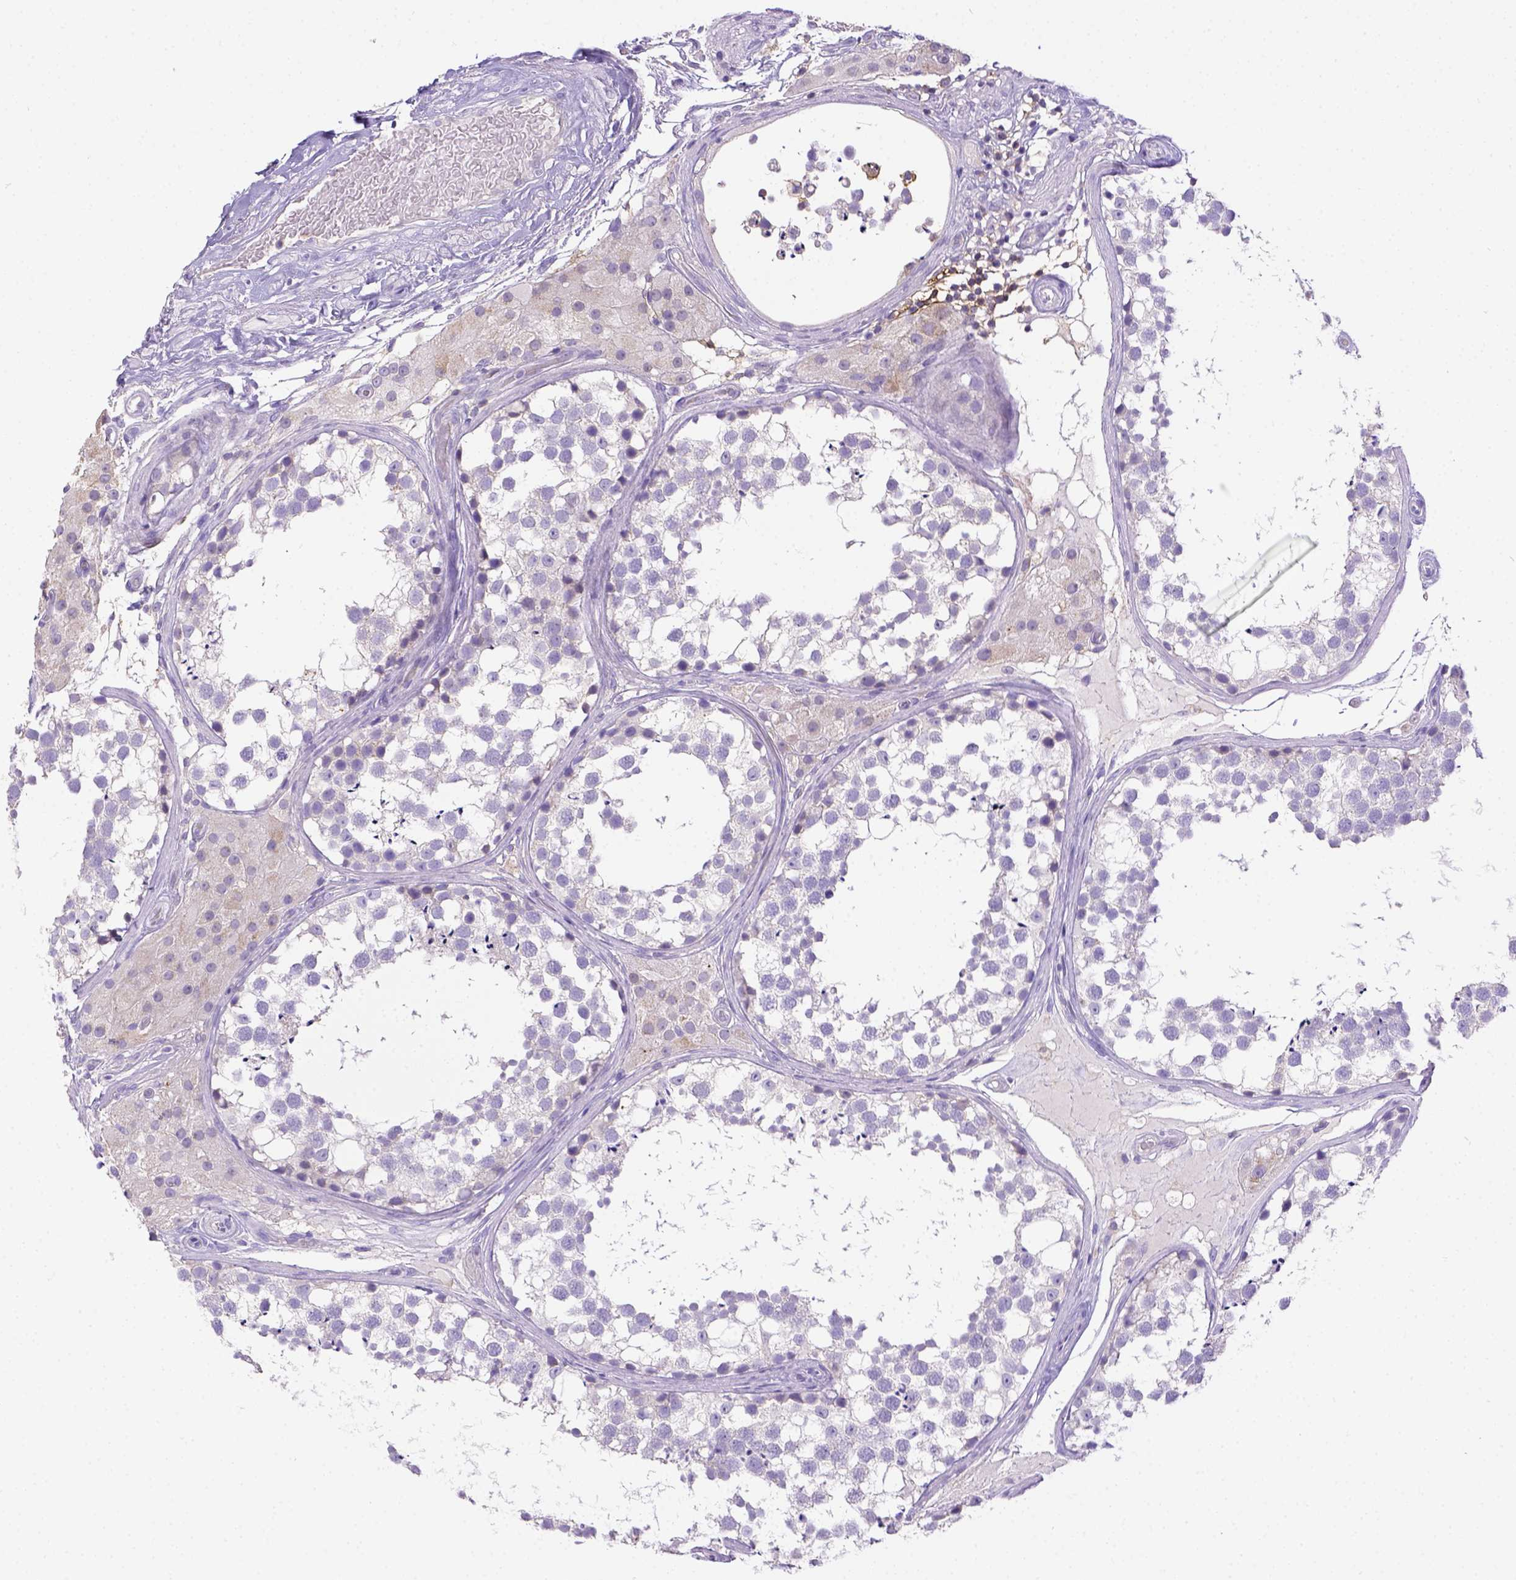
{"staining": {"intensity": "negative", "quantity": "none", "location": "none"}, "tissue": "testis", "cell_type": "Cells in seminiferous ducts", "image_type": "normal", "snomed": [{"axis": "morphology", "description": "Normal tissue, NOS"}, {"axis": "morphology", "description": "Seminoma, NOS"}, {"axis": "topography", "description": "Testis"}], "caption": "IHC image of normal testis: human testis stained with DAB (3,3'-diaminobenzidine) reveals no significant protein positivity in cells in seminiferous ducts. Nuclei are stained in blue.", "gene": "CD40", "patient": {"sex": "male", "age": 65}}